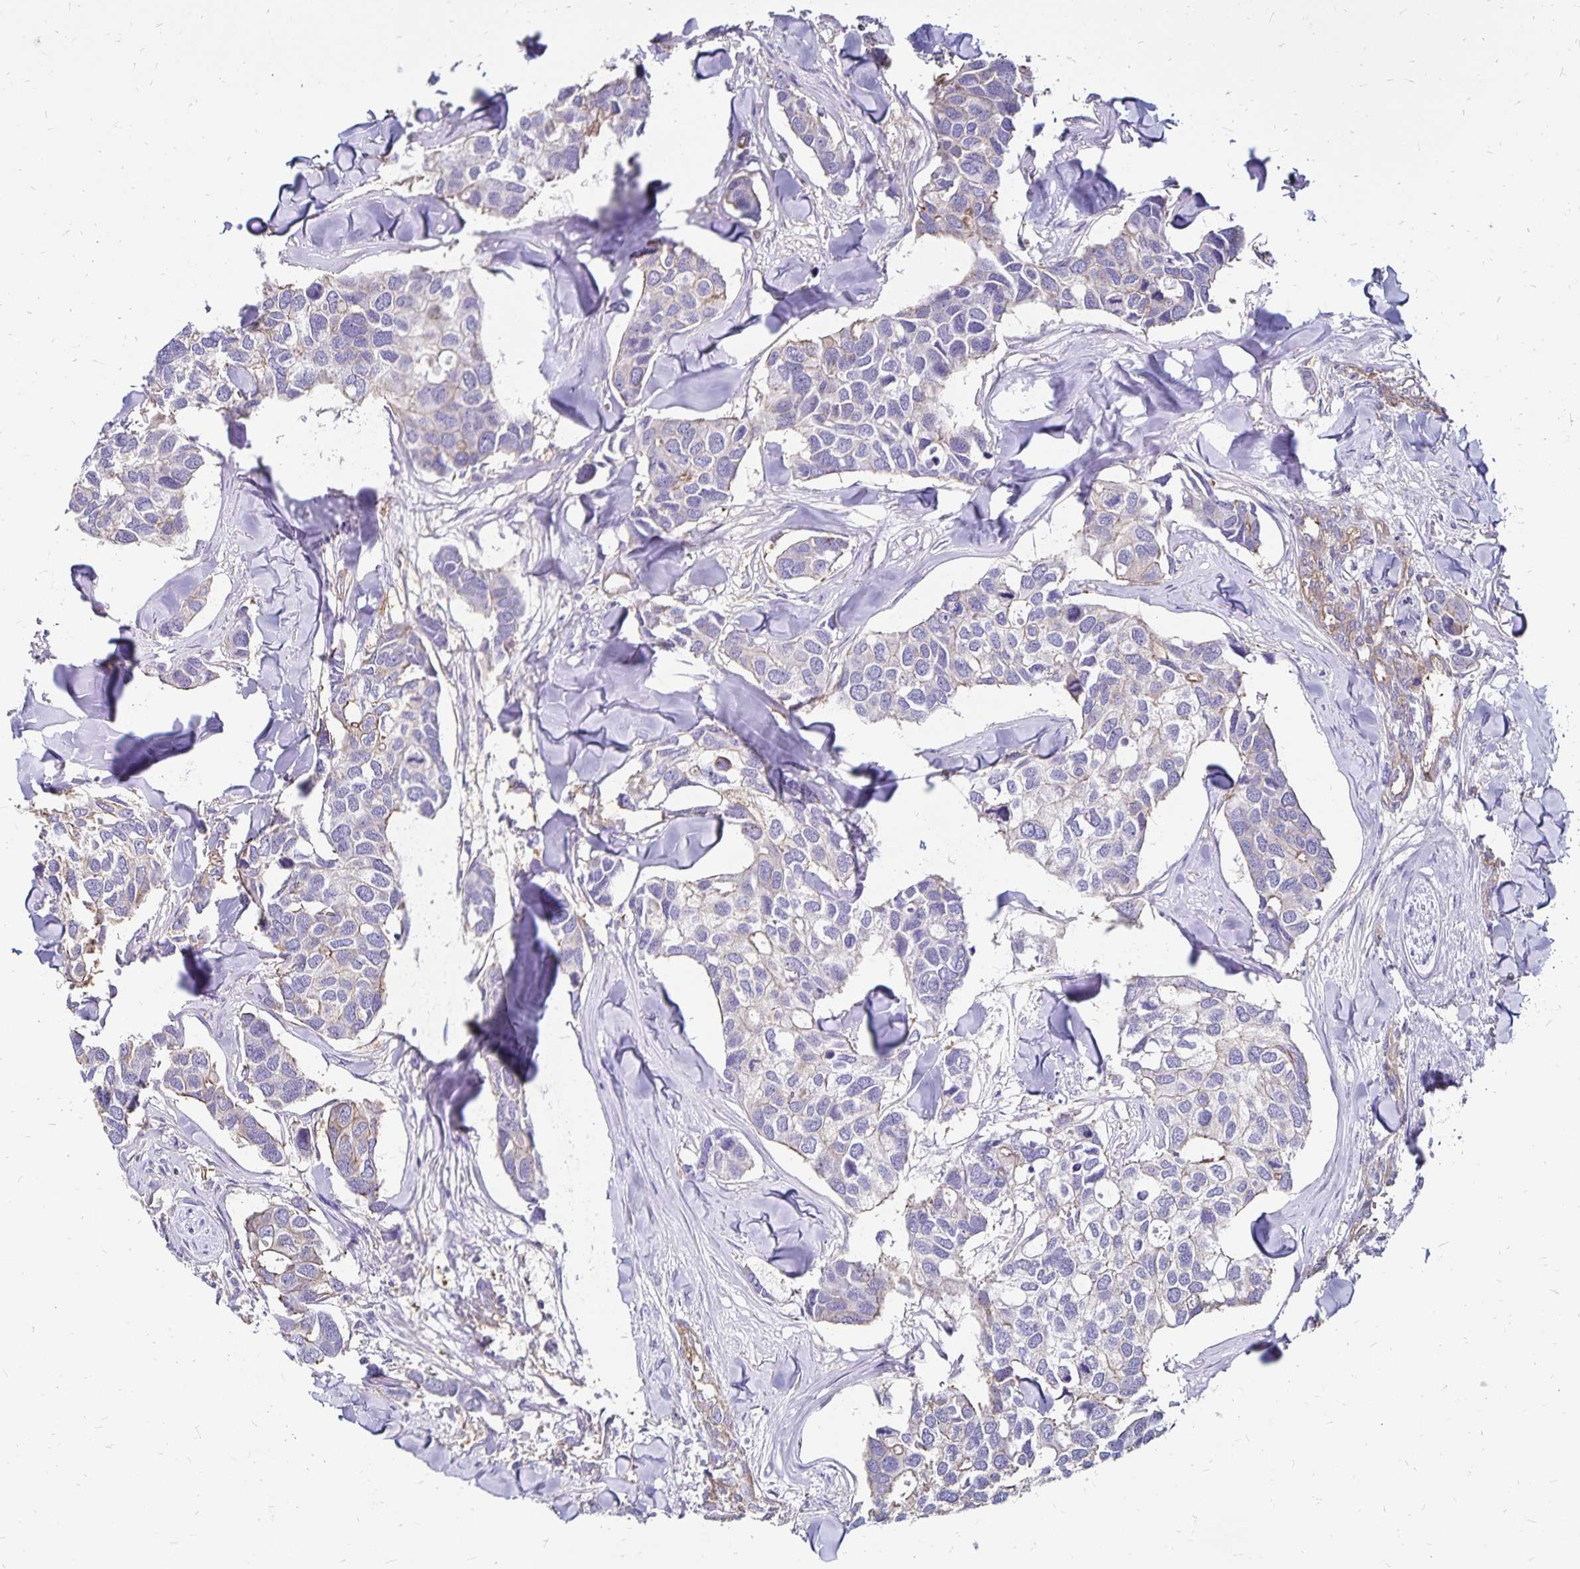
{"staining": {"intensity": "negative", "quantity": "none", "location": "none"}, "tissue": "breast cancer", "cell_type": "Tumor cells", "image_type": "cancer", "snomed": [{"axis": "morphology", "description": "Duct carcinoma"}, {"axis": "topography", "description": "Breast"}], "caption": "This histopathology image is of breast invasive ductal carcinoma stained with immunohistochemistry (IHC) to label a protein in brown with the nuclei are counter-stained blue. There is no positivity in tumor cells. (DAB immunohistochemistry (IHC), high magnification).", "gene": "RPRML", "patient": {"sex": "female", "age": 83}}